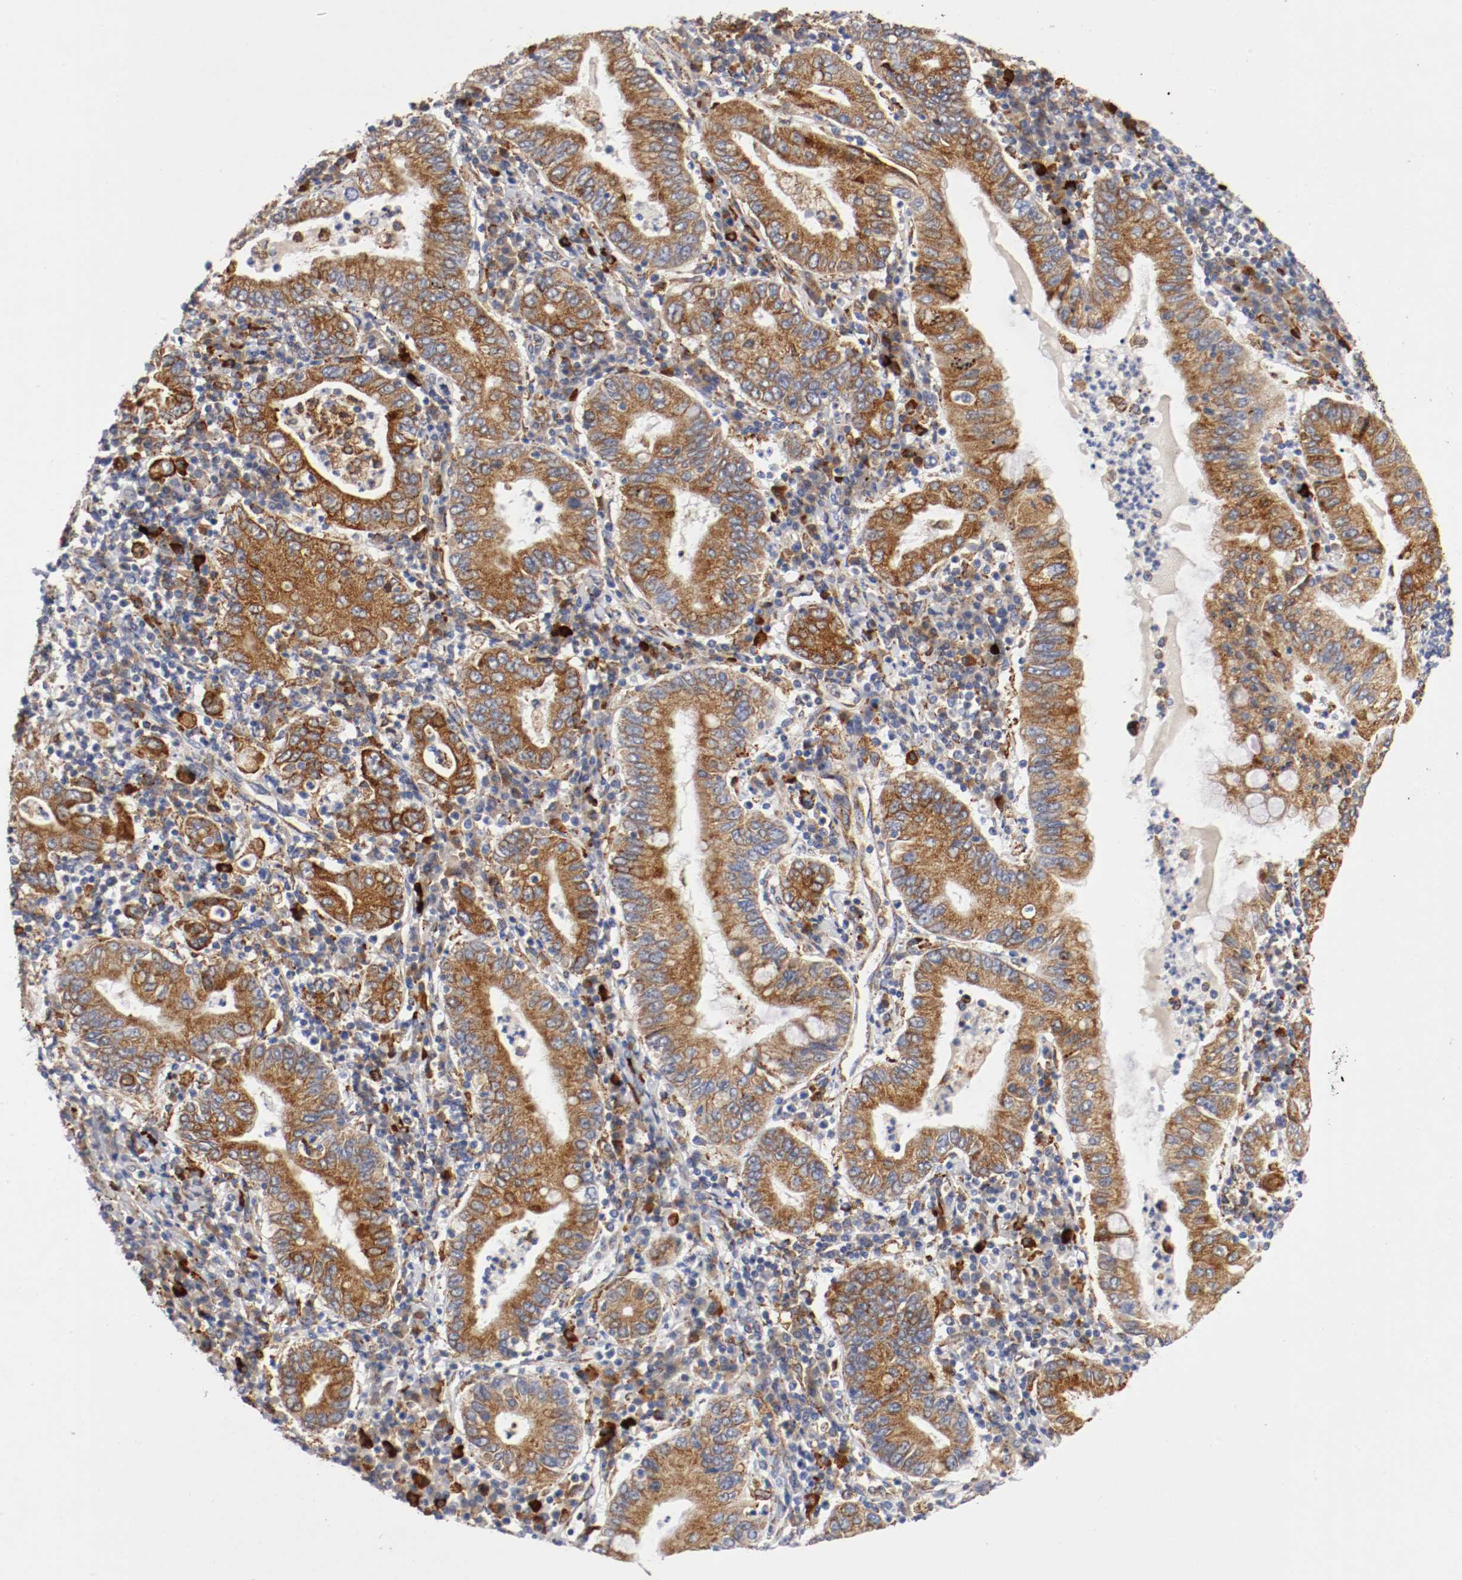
{"staining": {"intensity": "strong", "quantity": ">75%", "location": "cytoplasmic/membranous"}, "tissue": "stomach cancer", "cell_type": "Tumor cells", "image_type": "cancer", "snomed": [{"axis": "morphology", "description": "Normal tissue, NOS"}, {"axis": "morphology", "description": "Adenocarcinoma, NOS"}, {"axis": "topography", "description": "Esophagus"}, {"axis": "topography", "description": "Stomach, upper"}, {"axis": "topography", "description": "Peripheral nerve tissue"}], "caption": "Adenocarcinoma (stomach) stained with immunohistochemistry (IHC) displays strong cytoplasmic/membranous positivity in about >75% of tumor cells. Nuclei are stained in blue.", "gene": "TRAF2", "patient": {"sex": "male", "age": 62}}